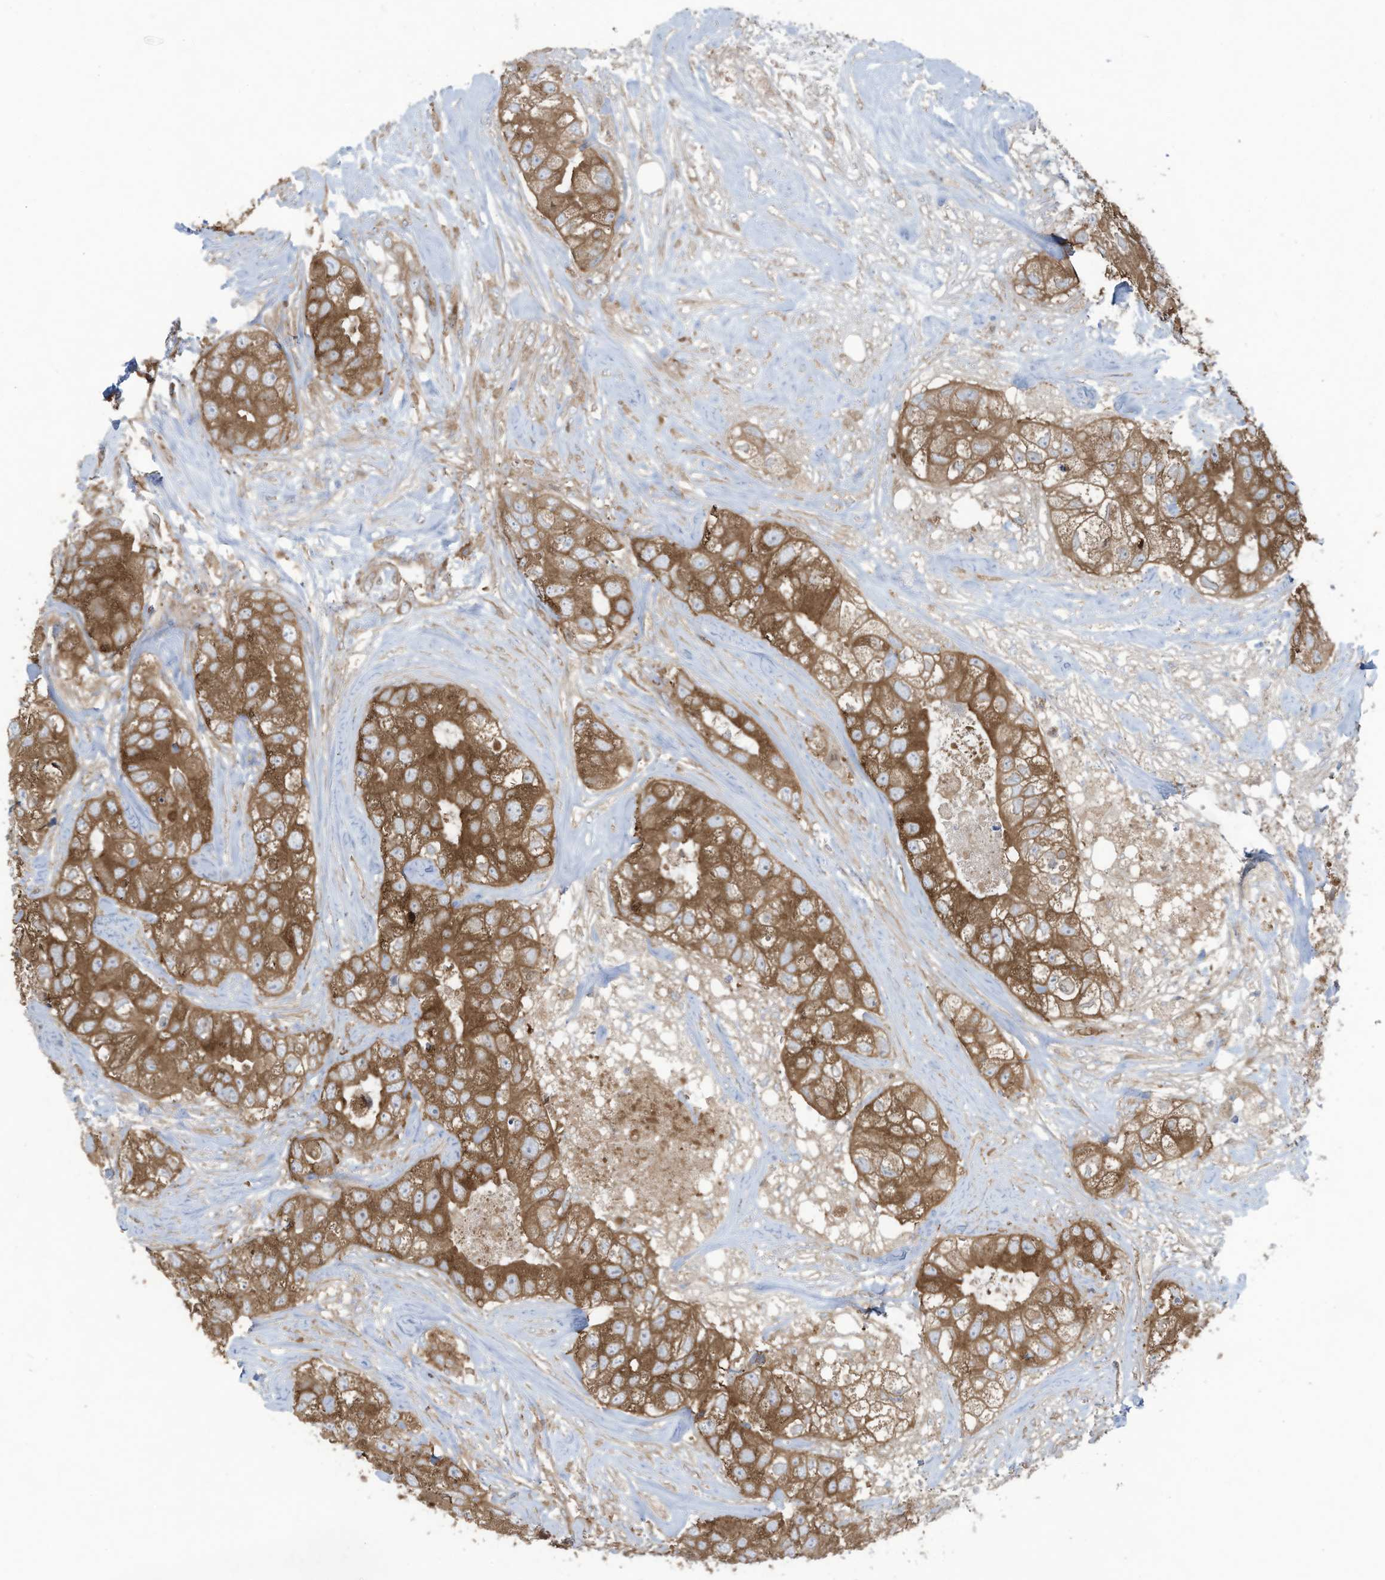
{"staining": {"intensity": "moderate", "quantity": ">75%", "location": "cytoplasmic/membranous"}, "tissue": "breast cancer", "cell_type": "Tumor cells", "image_type": "cancer", "snomed": [{"axis": "morphology", "description": "Duct carcinoma"}, {"axis": "topography", "description": "Breast"}], "caption": "Tumor cells demonstrate medium levels of moderate cytoplasmic/membranous staining in approximately >75% of cells in human breast cancer (infiltrating ductal carcinoma). (Stains: DAB (3,3'-diaminobenzidine) in brown, nuclei in blue, Microscopy: brightfield microscopy at high magnification).", "gene": "OLA1", "patient": {"sex": "female", "age": 62}}